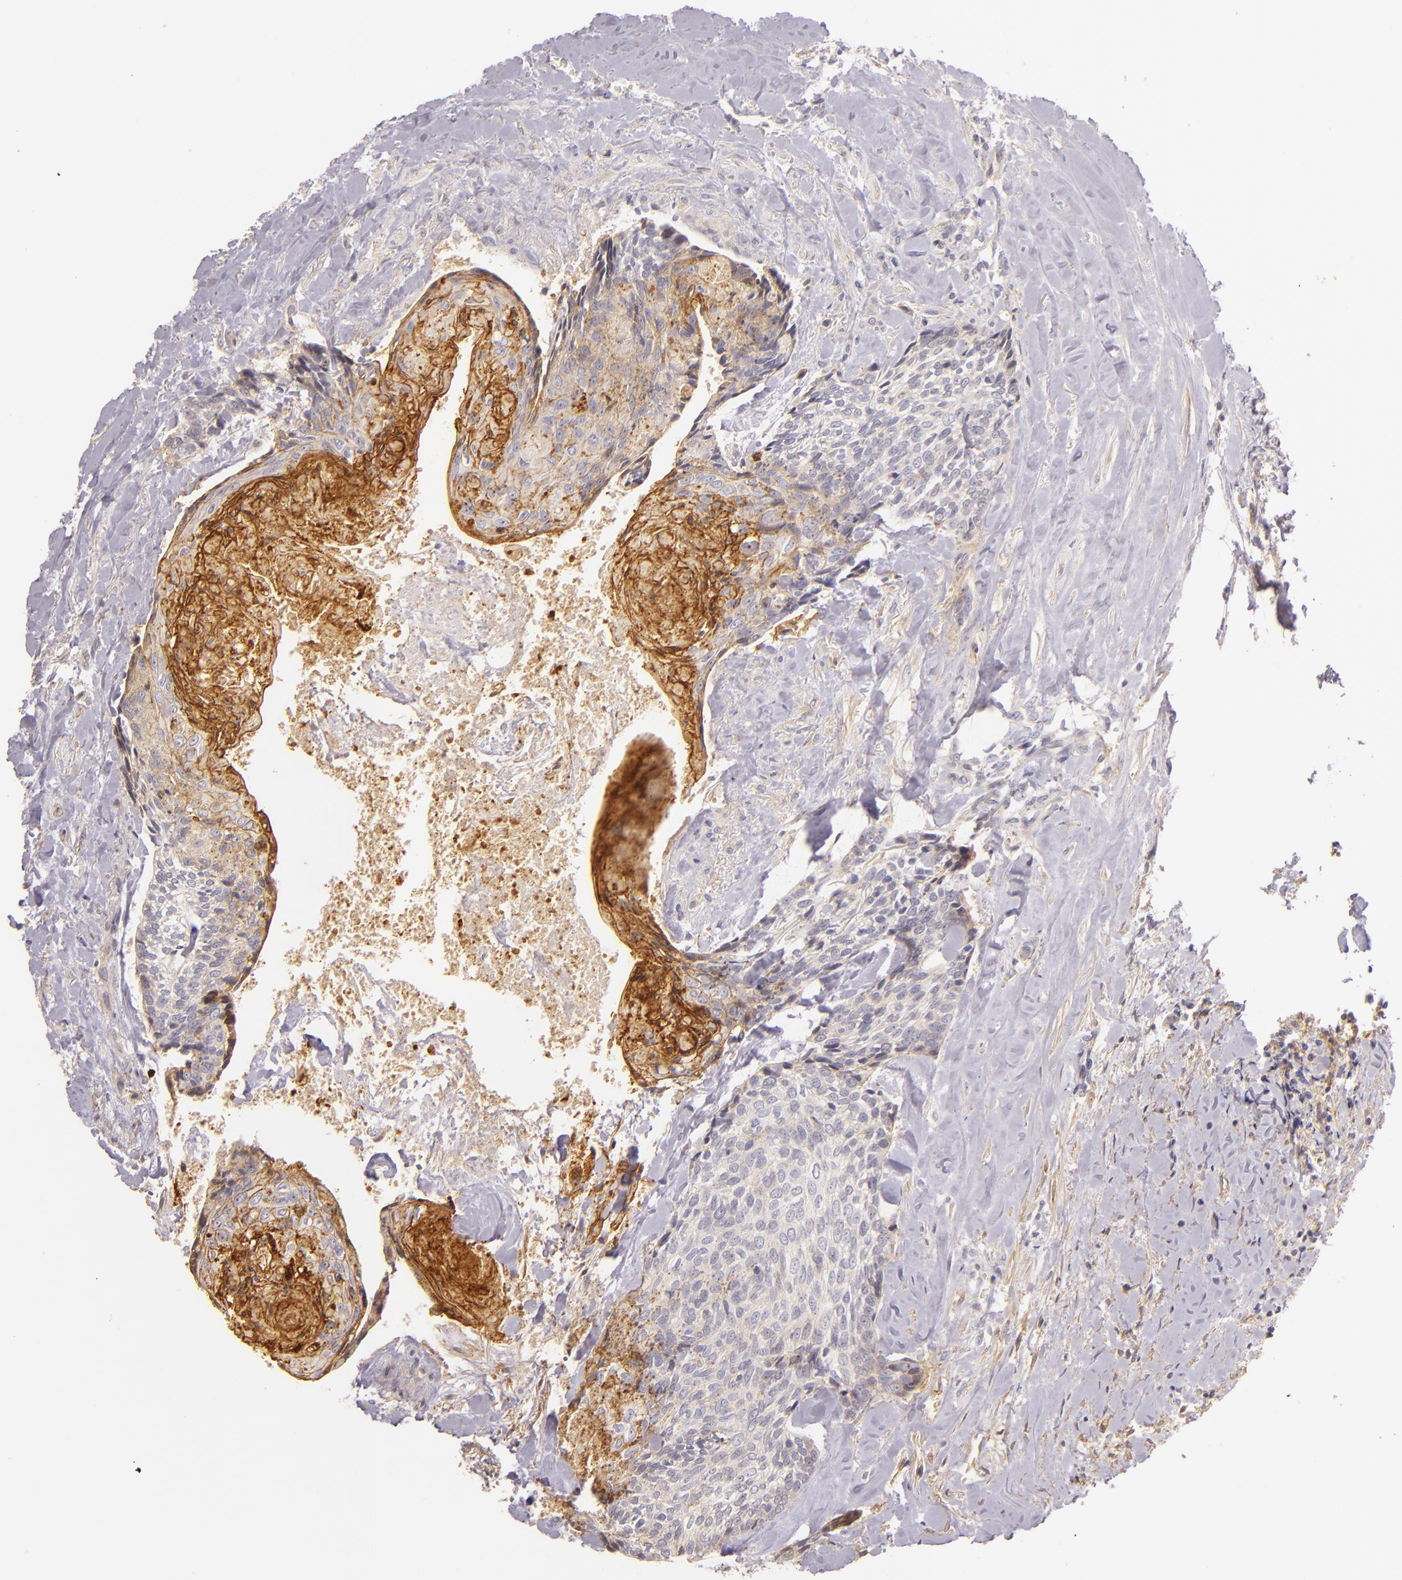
{"staining": {"intensity": "strong", "quantity": "25%-75%", "location": "cytoplasmic/membranous"}, "tissue": "head and neck cancer", "cell_type": "Tumor cells", "image_type": "cancer", "snomed": [{"axis": "morphology", "description": "Squamous cell carcinoma, NOS"}, {"axis": "topography", "description": "Salivary gland"}, {"axis": "topography", "description": "Head-Neck"}], "caption": "Immunohistochemistry (IHC) of squamous cell carcinoma (head and neck) reveals high levels of strong cytoplasmic/membranous expression in approximately 25%-75% of tumor cells.", "gene": "CTSF", "patient": {"sex": "male", "age": 70}}